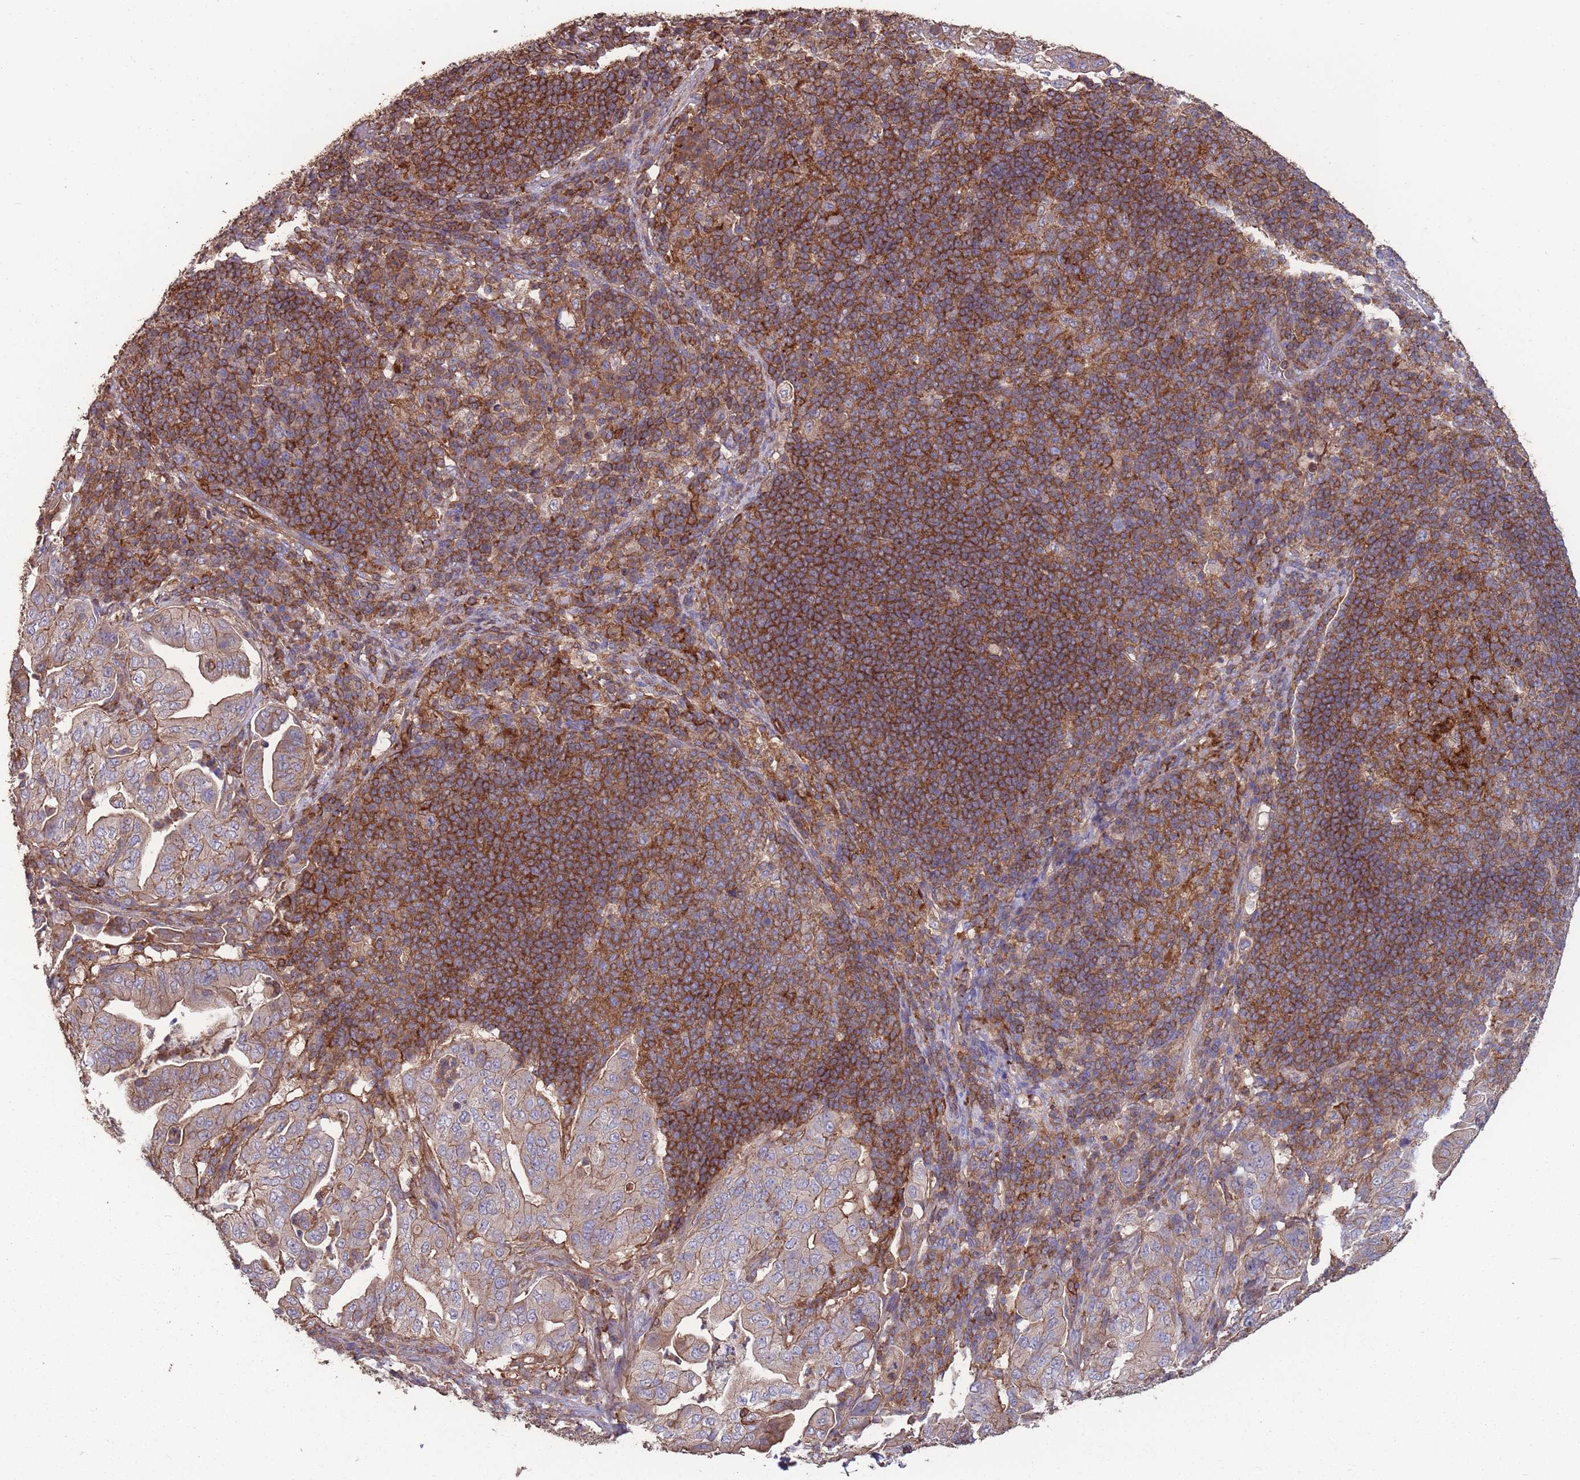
{"staining": {"intensity": "weak", "quantity": "<25%", "location": "cytoplasmic/membranous"}, "tissue": "pancreatic cancer", "cell_type": "Tumor cells", "image_type": "cancer", "snomed": [{"axis": "morphology", "description": "Normal tissue, NOS"}, {"axis": "morphology", "description": "Adenocarcinoma, NOS"}, {"axis": "topography", "description": "Lymph node"}, {"axis": "topography", "description": "Pancreas"}], "caption": "This photomicrograph is of pancreatic adenocarcinoma stained with IHC to label a protein in brown with the nuclei are counter-stained blue. There is no staining in tumor cells.", "gene": "NUDT21", "patient": {"sex": "female", "age": 67}}